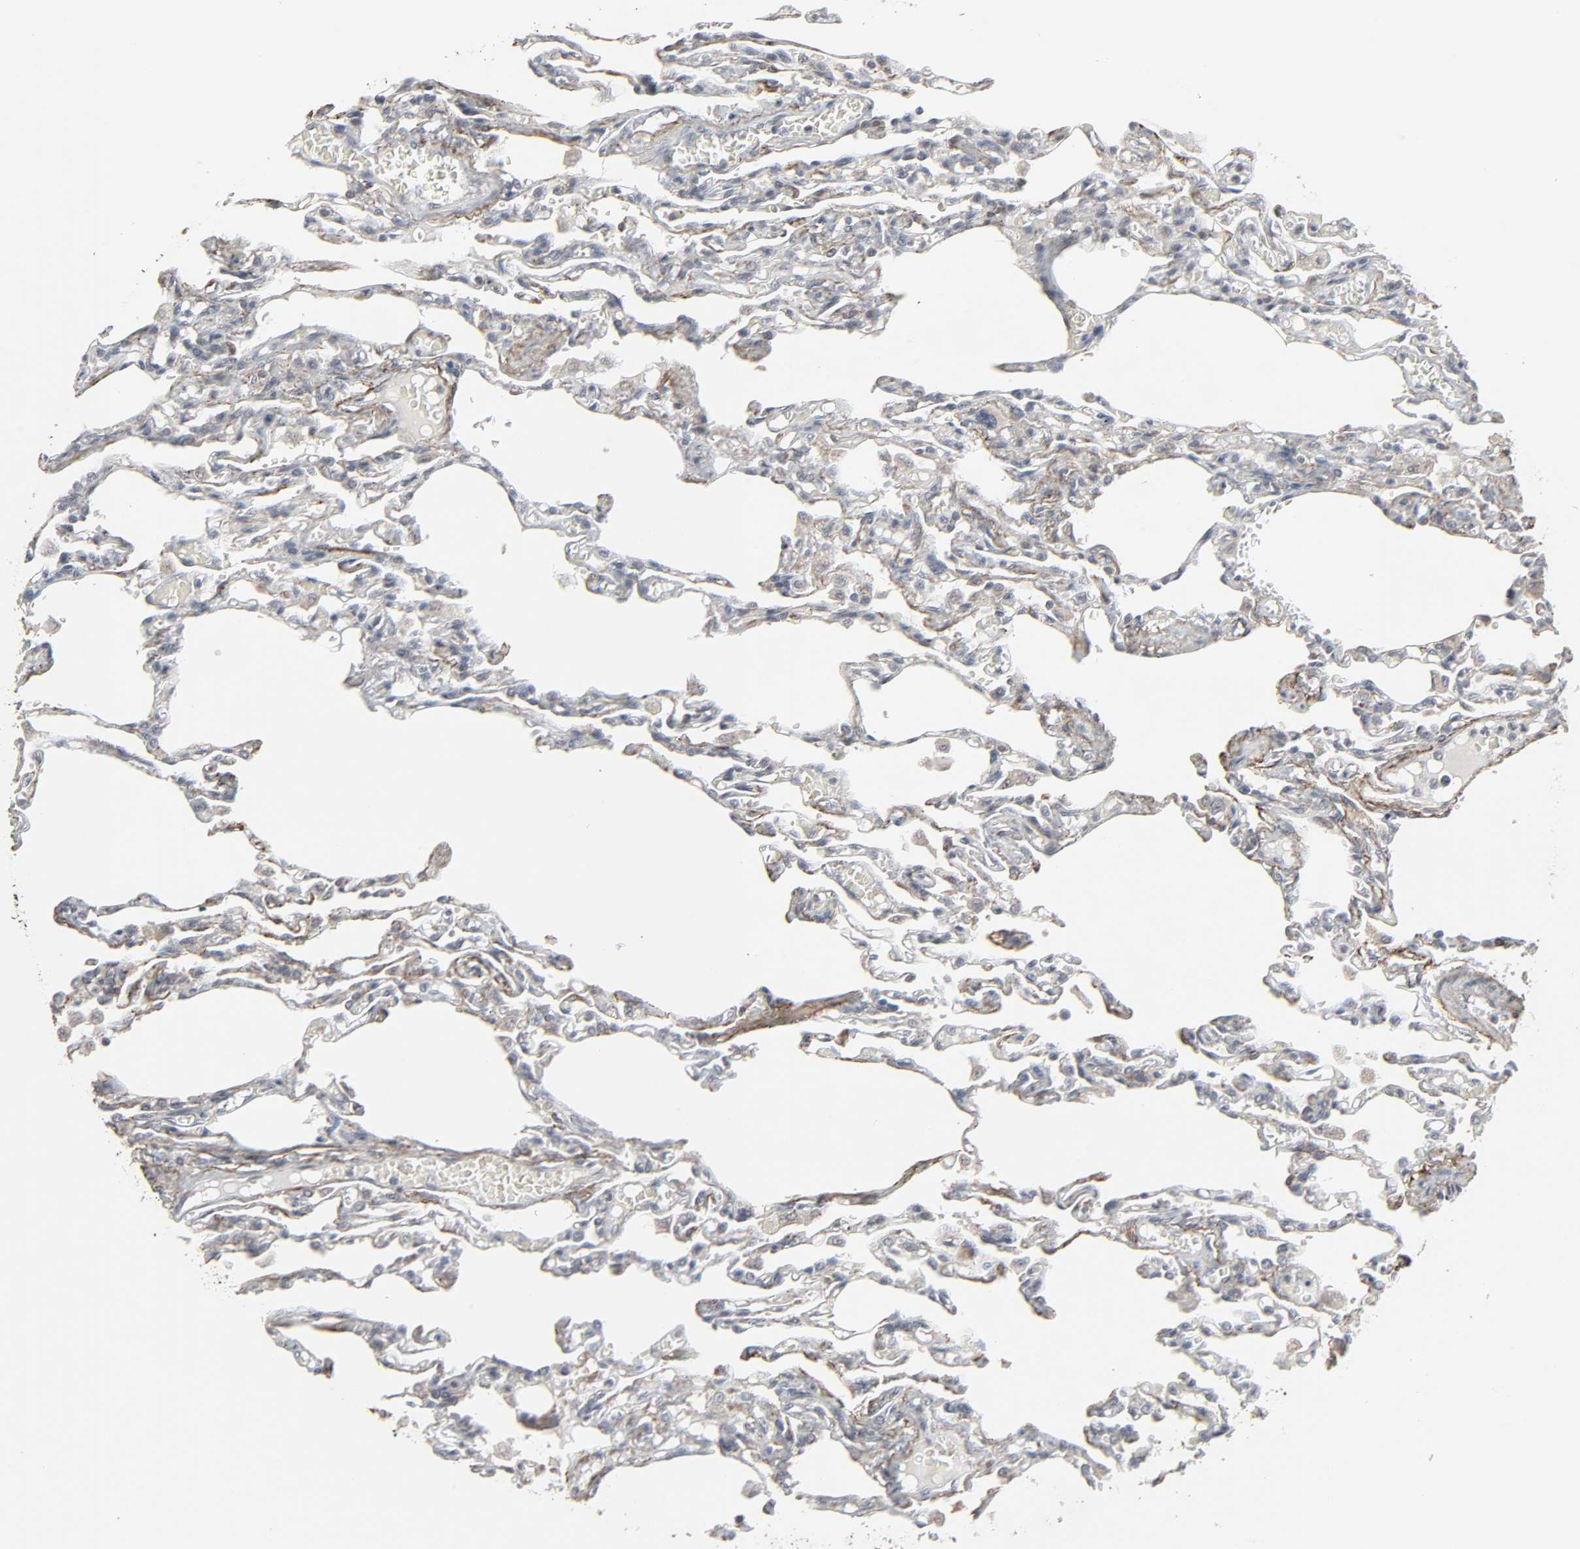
{"staining": {"intensity": "negative", "quantity": "none", "location": "none"}, "tissue": "lung", "cell_type": "Alveolar cells", "image_type": "normal", "snomed": [{"axis": "morphology", "description": "Normal tissue, NOS"}, {"axis": "topography", "description": "Lung"}], "caption": "A high-resolution photomicrograph shows immunohistochemistry staining of unremarkable lung, which reveals no significant expression in alveolar cells.", "gene": "ZNF222", "patient": {"sex": "male", "age": 21}}